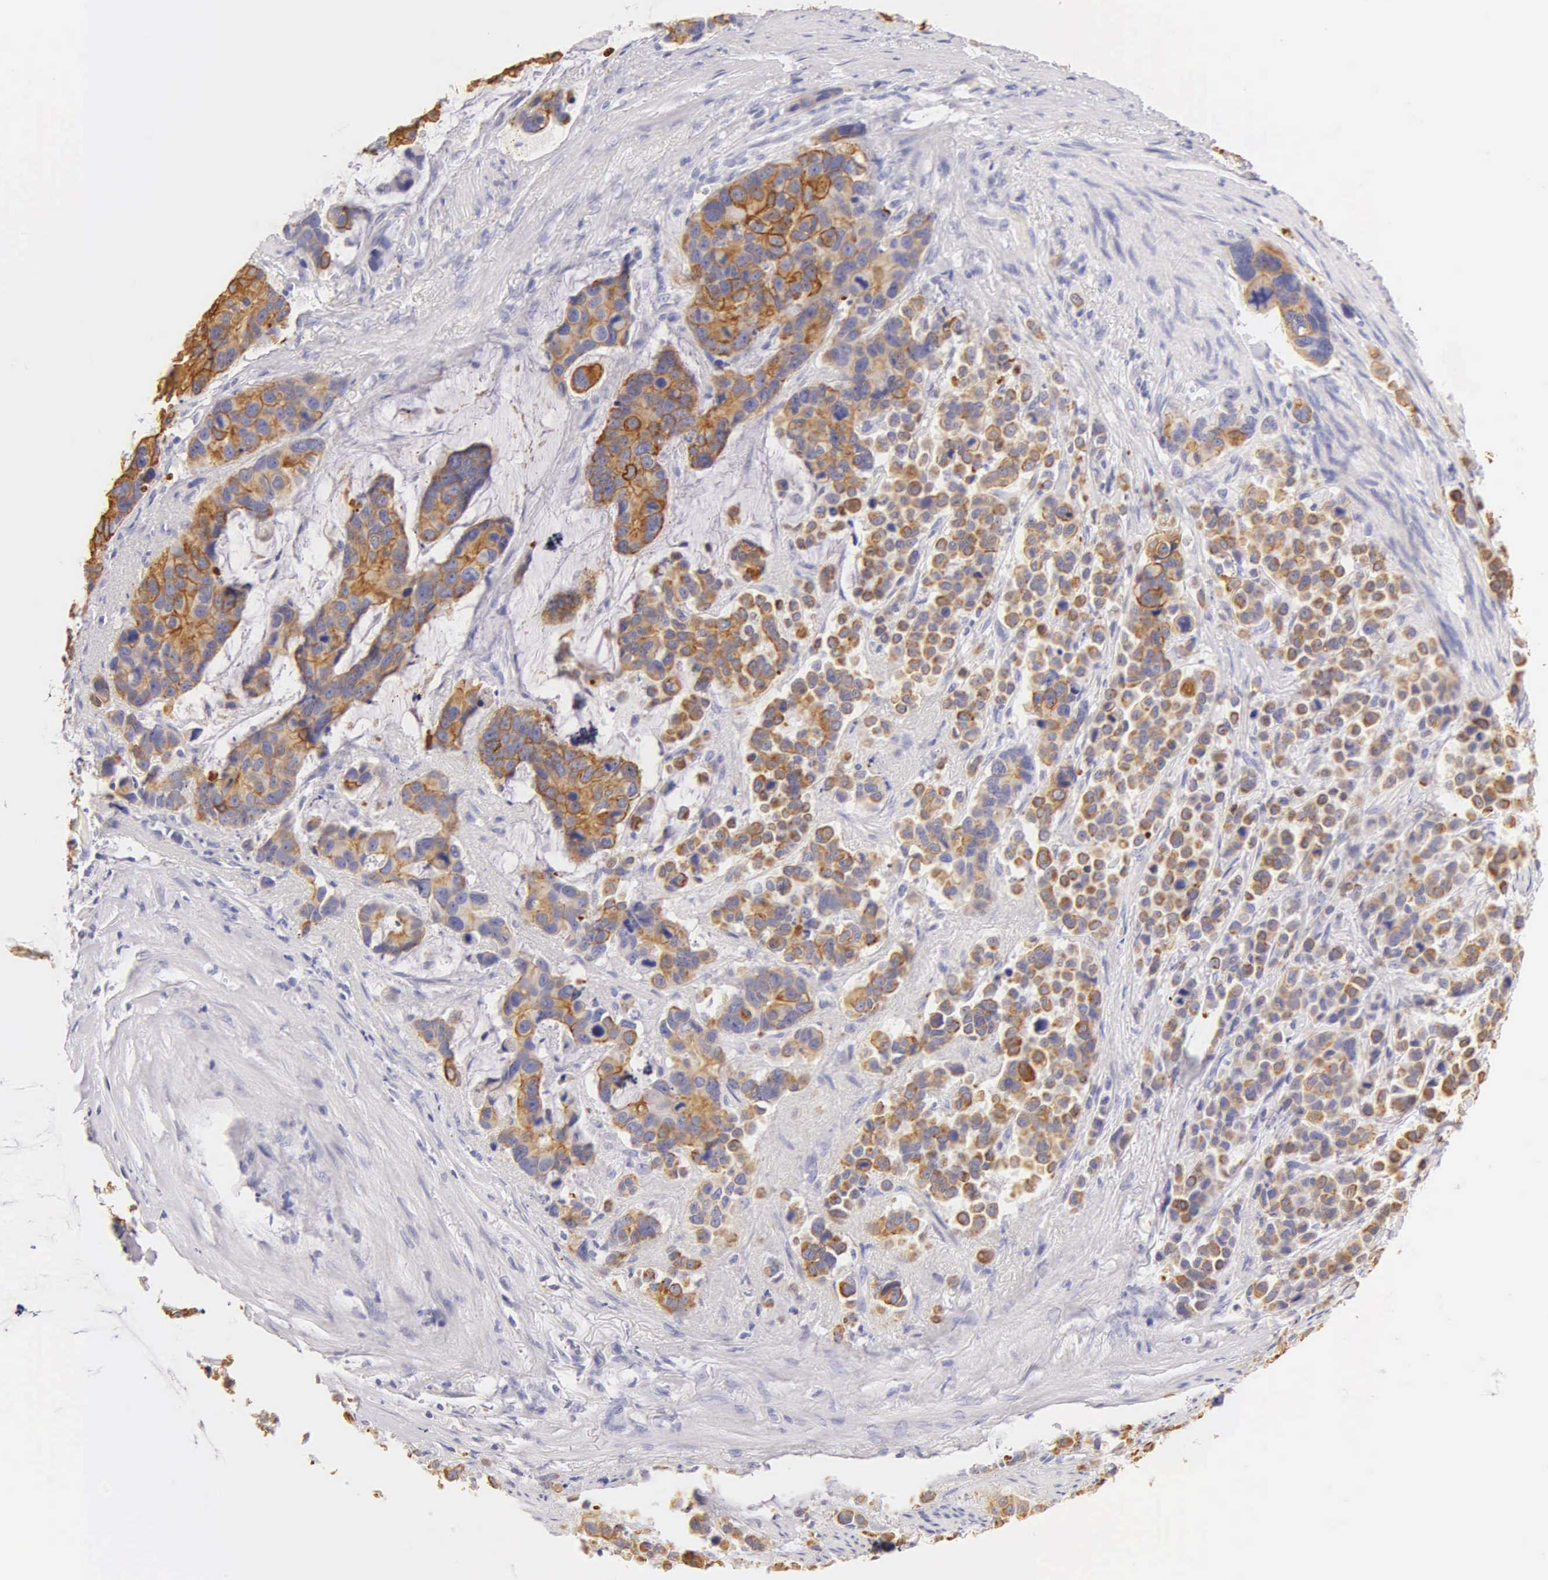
{"staining": {"intensity": "moderate", "quantity": "25%-75%", "location": "cytoplasmic/membranous"}, "tissue": "stomach cancer", "cell_type": "Tumor cells", "image_type": "cancer", "snomed": [{"axis": "morphology", "description": "Adenocarcinoma, NOS"}, {"axis": "topography", "description": "Stomach, upper"}], "caption": "This image exhibits immunohistochemistry (IHC) staining of human stomach adenocarcinoma, with medium moderate cytoplasmic/membranous positivity in approximately 25%-75% of tumor cells.", "gene": "KRT17", "patient": {"sex": "male", "age": 71}}